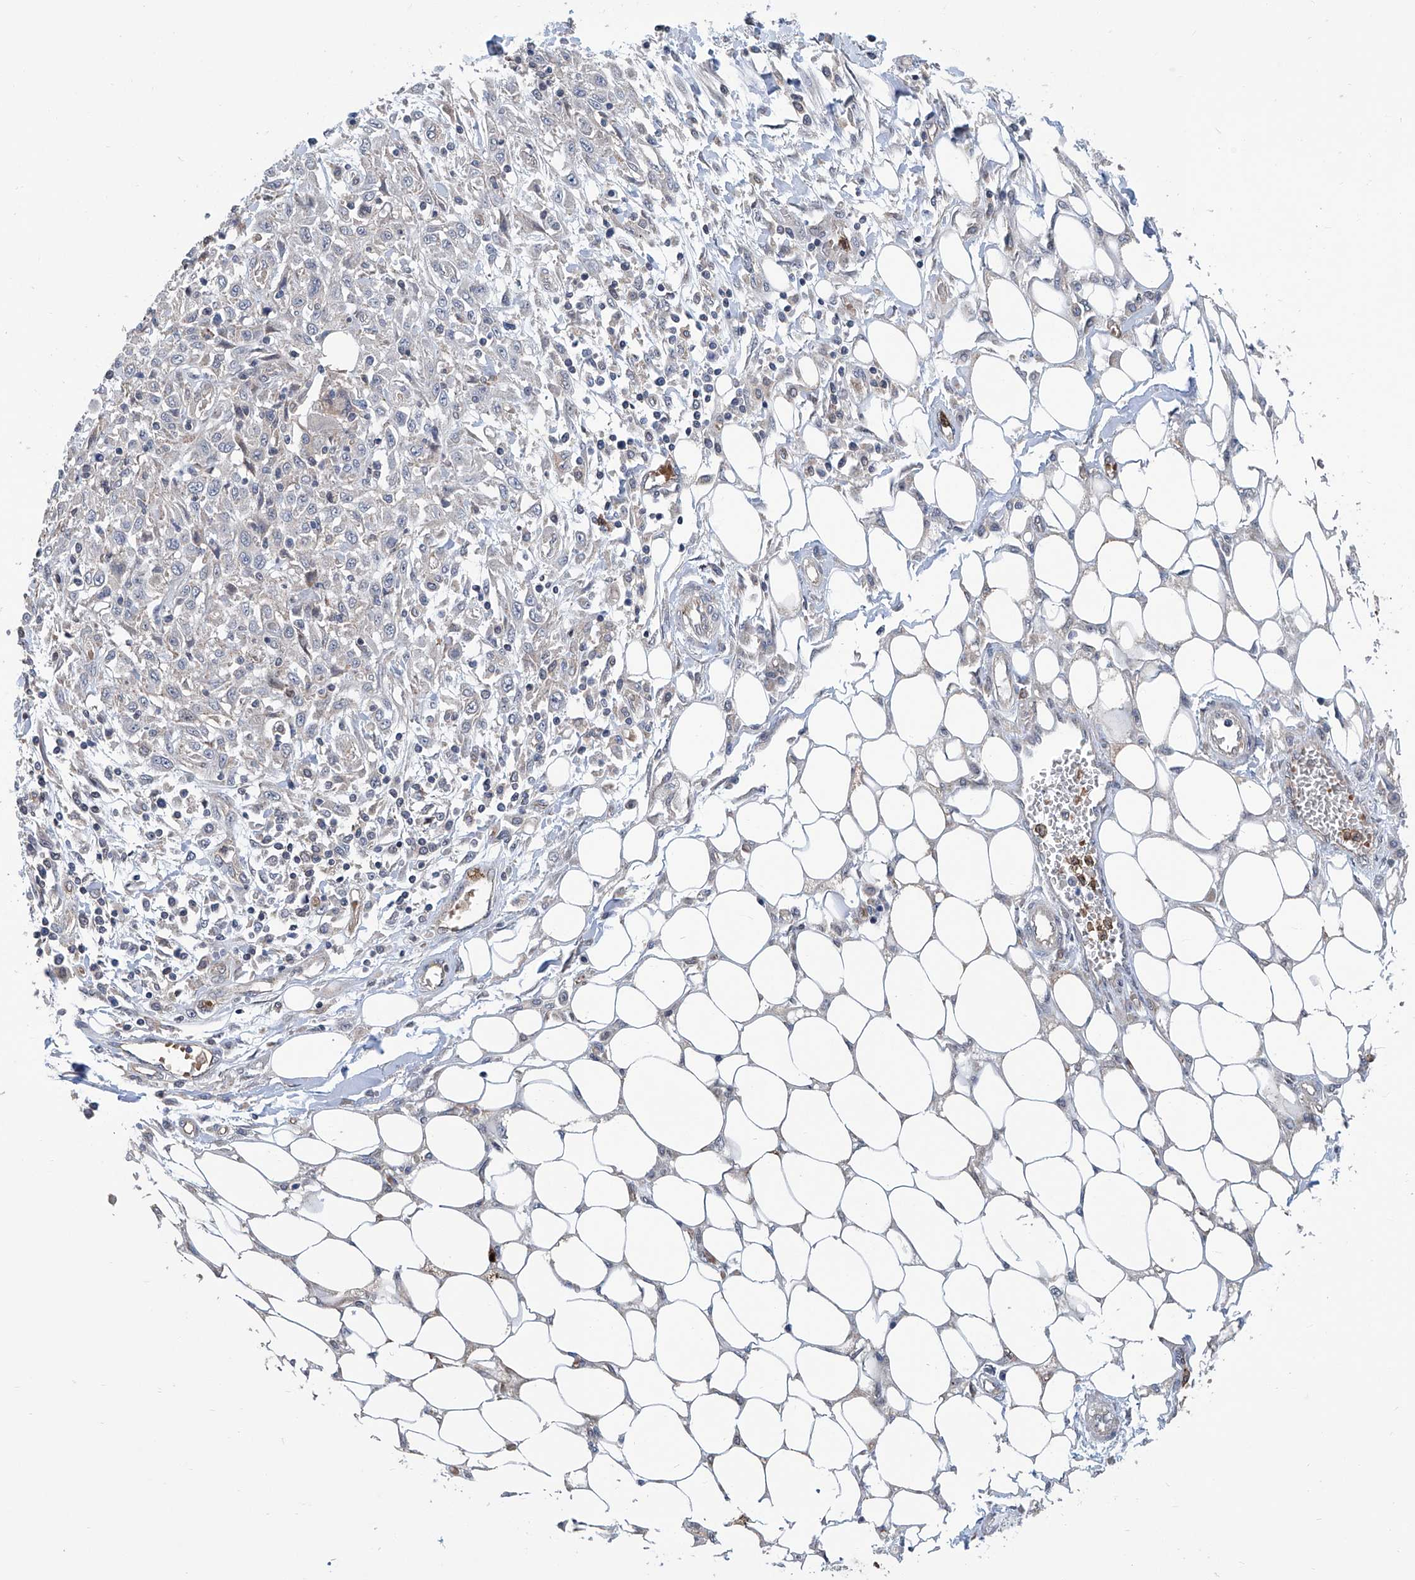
{"staining": {"intensity": "negative", "quantity": "none", "location": "none"}, "tissue": "skin cancer", "cell_type": "Tumor cells", "image_type": "cancer", "snomed": [{"axis": "morphology", "description": "Squamous cell carcinoma, NOS"}, {"axis": "morphology", "description": "Squamous cell carcinoma, metastatic, NOS"}, {"axis": "topography", "description": "Skin"}, {"axis": "topography", "description": "Lymph node"}], "caption": "This is an immunohistochemistry (IHC) micrograph of metastatic squamous cell carcinoma (skin). There is no expression in tumor cells.", "gene": "EIF2D", "patient": {"sex": "male", "age": 75}}